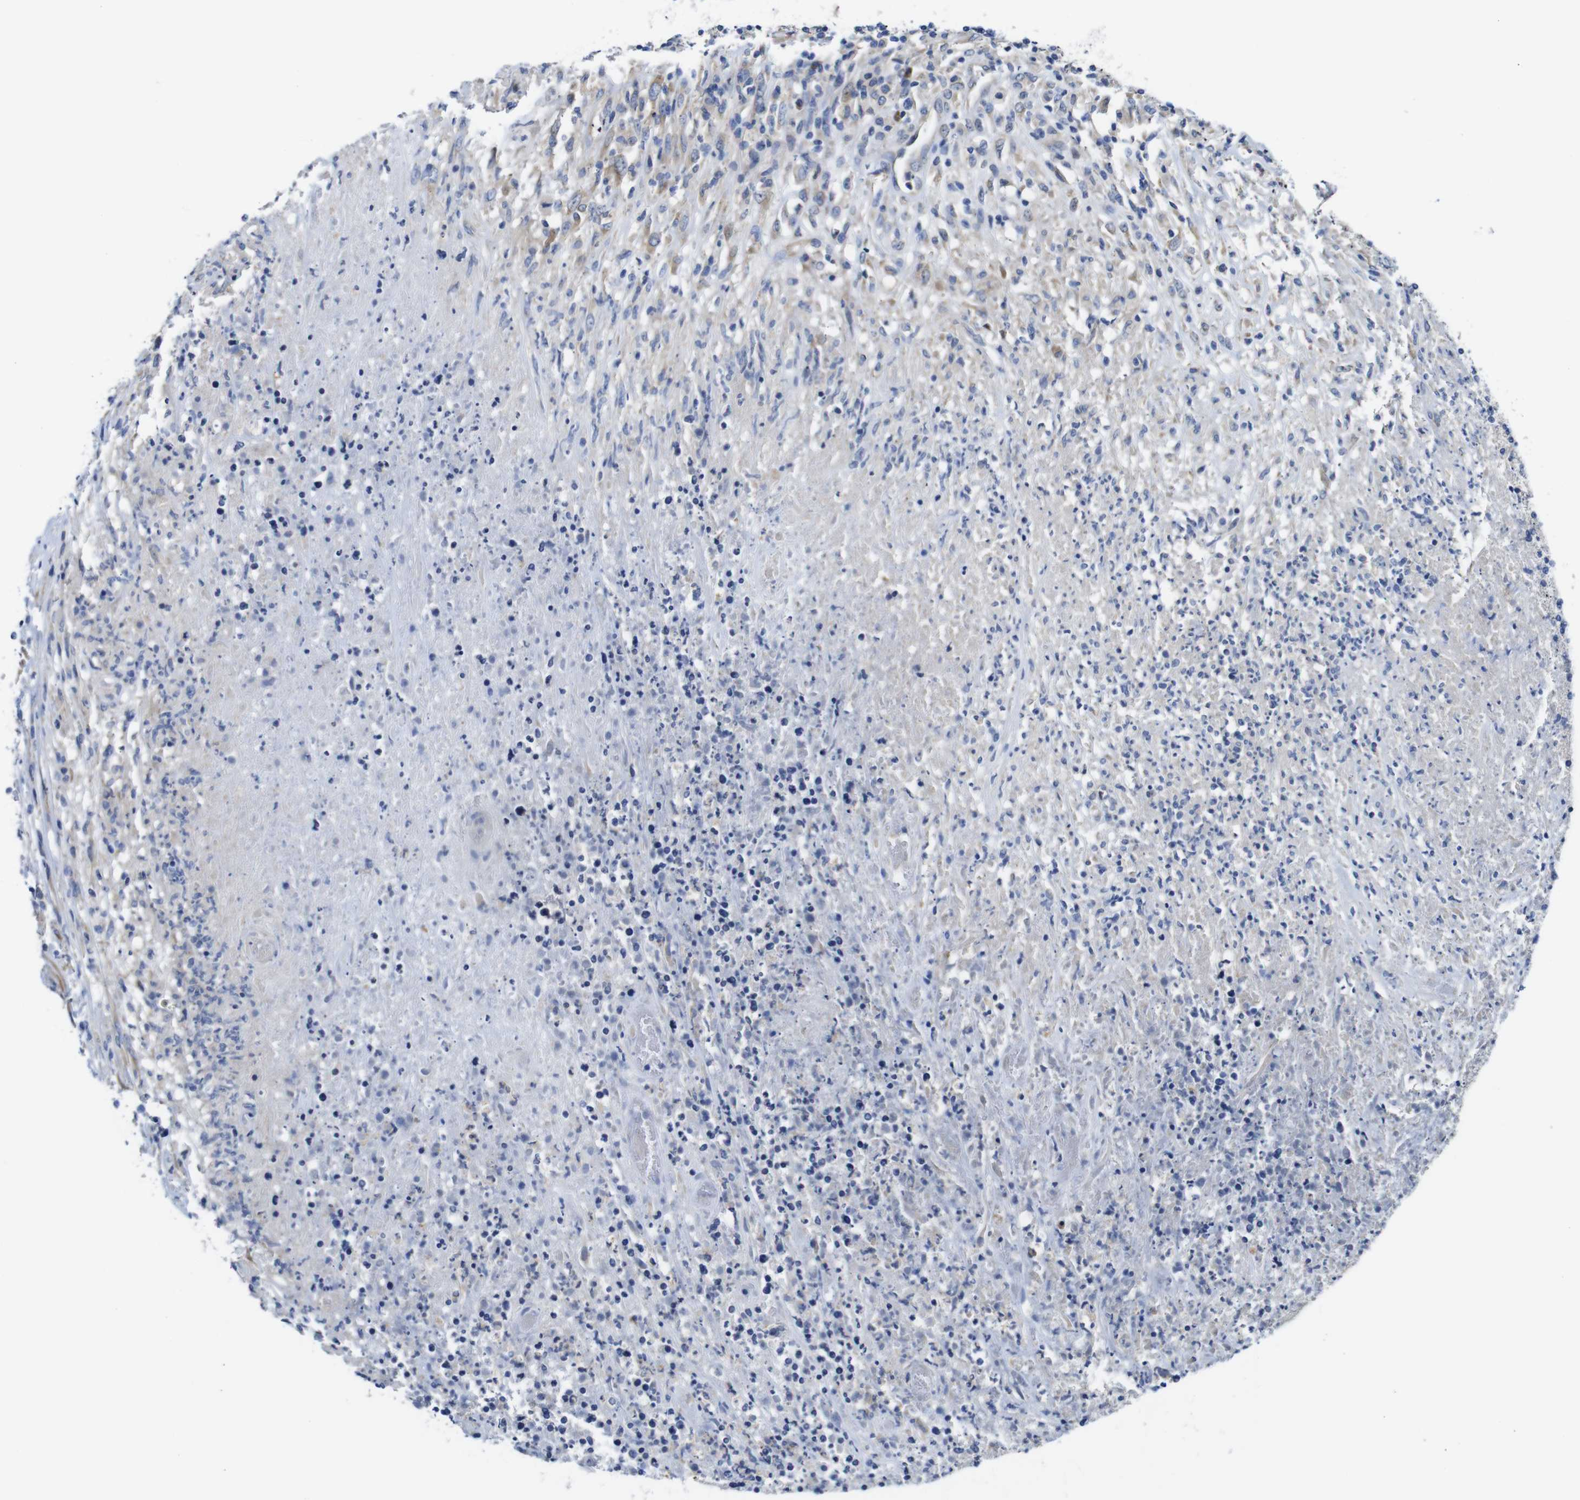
{"staining": {"intensity": "weak", "quantity": "<25%", "location": "cytoplasmic/membranous"}, "tissue": "lymphoma", "cell_type": "Tumor cells", "image_type": "cancer", "snomed": [{"axis": "morphology", "description": "Malignant lymphoma, non-Hodgkin's type, High grade"}, {"axis": "topography", "description": "Lymph node"}], "caption": "Lymphoma was stained to show a protein in brown. There is no significant staining in tumor cells.", "gene": "DDRGK1", "patient": {"sex": "female", "age": 84}}